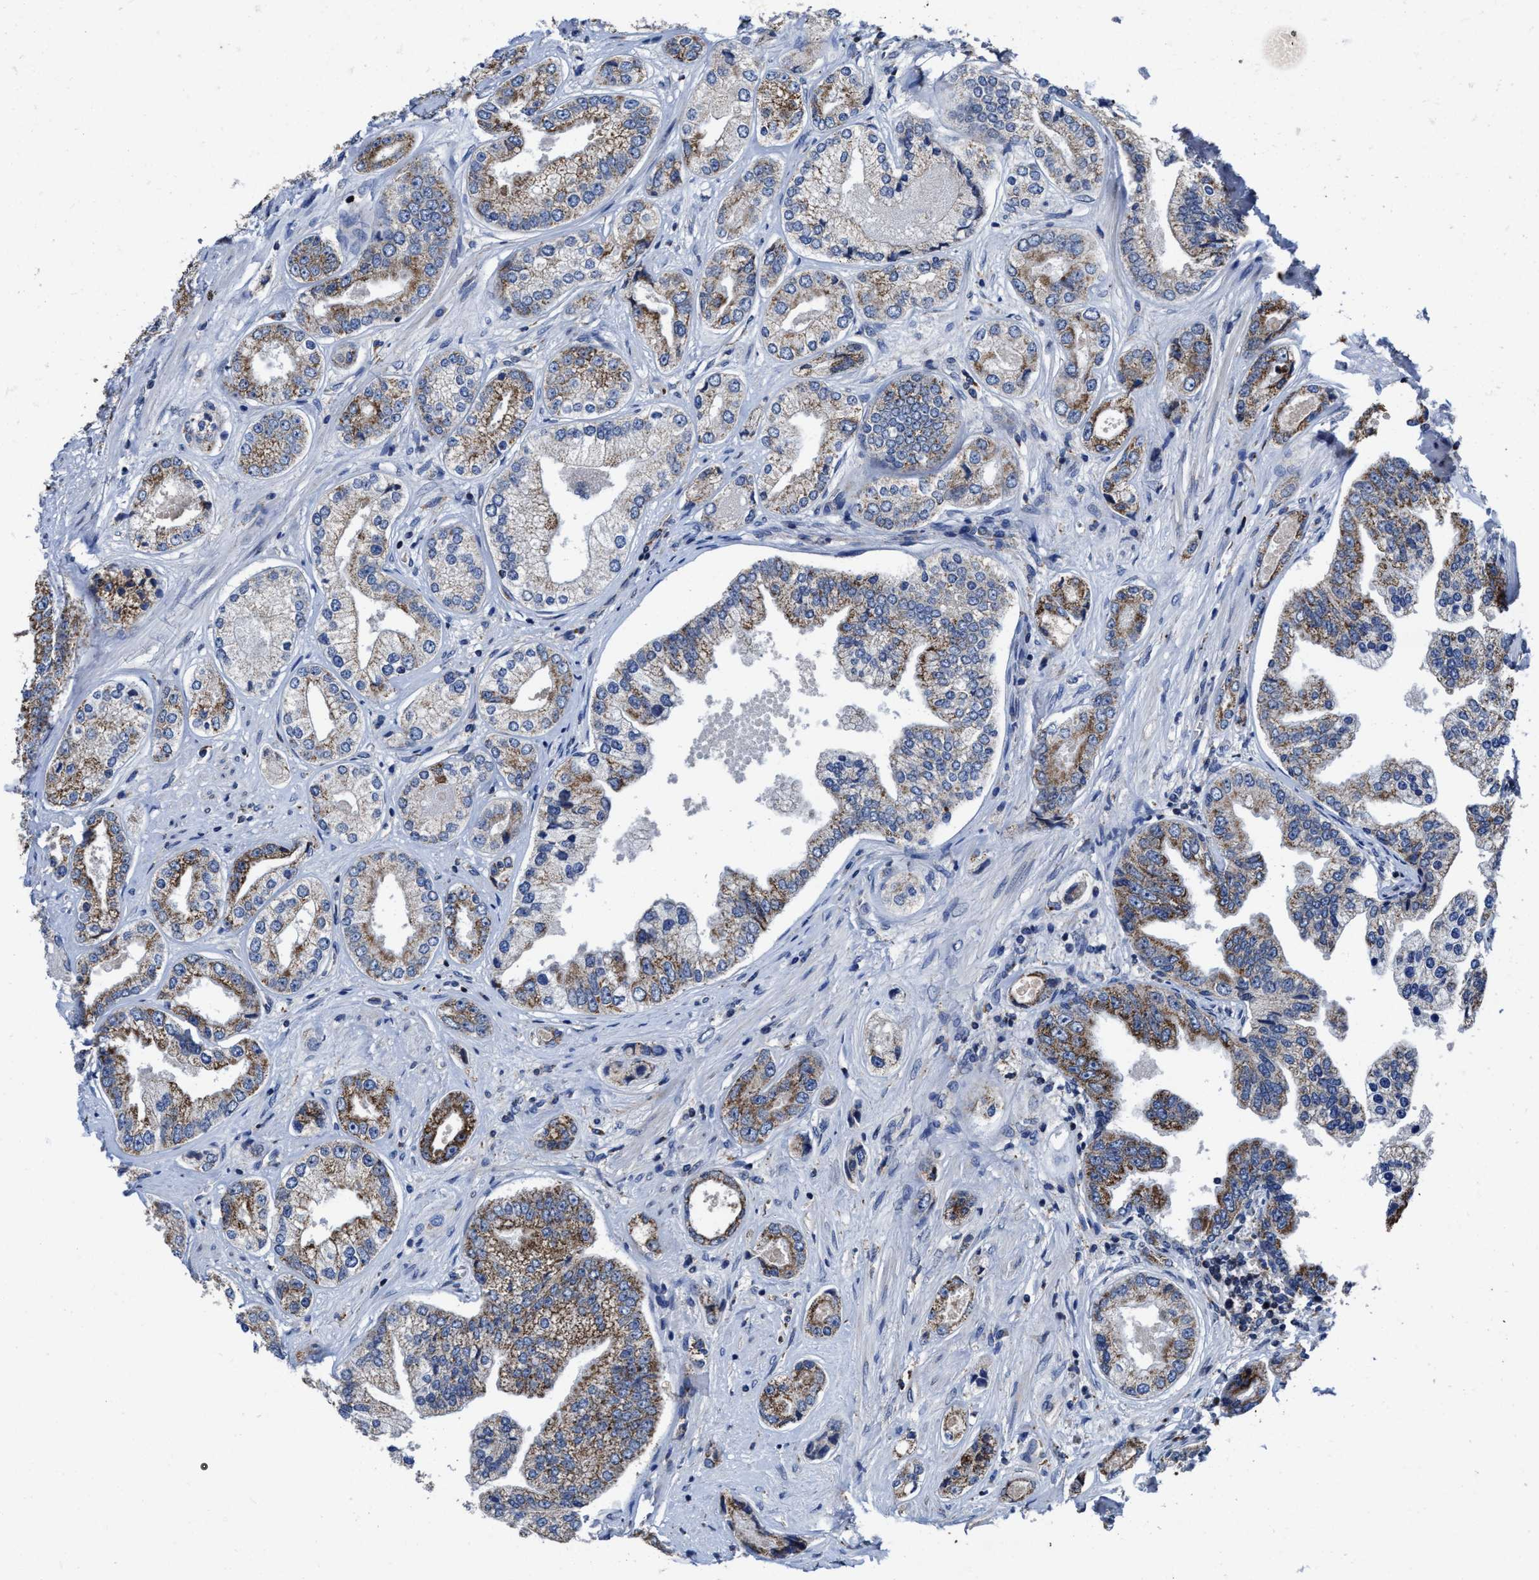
{"staining": {"intensity": "moderate", "quantity": ">75%", "location": "cytoplasmic/membranous"}, "tissue": "prostate cancer", "cell_type": "Tumor cells", "image_type": "cancer", "snomed": [{"axis": "morphology", "description": "Adenocarcinoma, High grade"}, {"axis": "topography", "description": "Prostate"}], "caption": "Tumor cells show medium levels of moderate cytoplasmic/membranous staining in approximately >75% of cells in human prostate cancer.", "gene": "CACNA1D", "patient": {"sex": "male", "age": 61}}